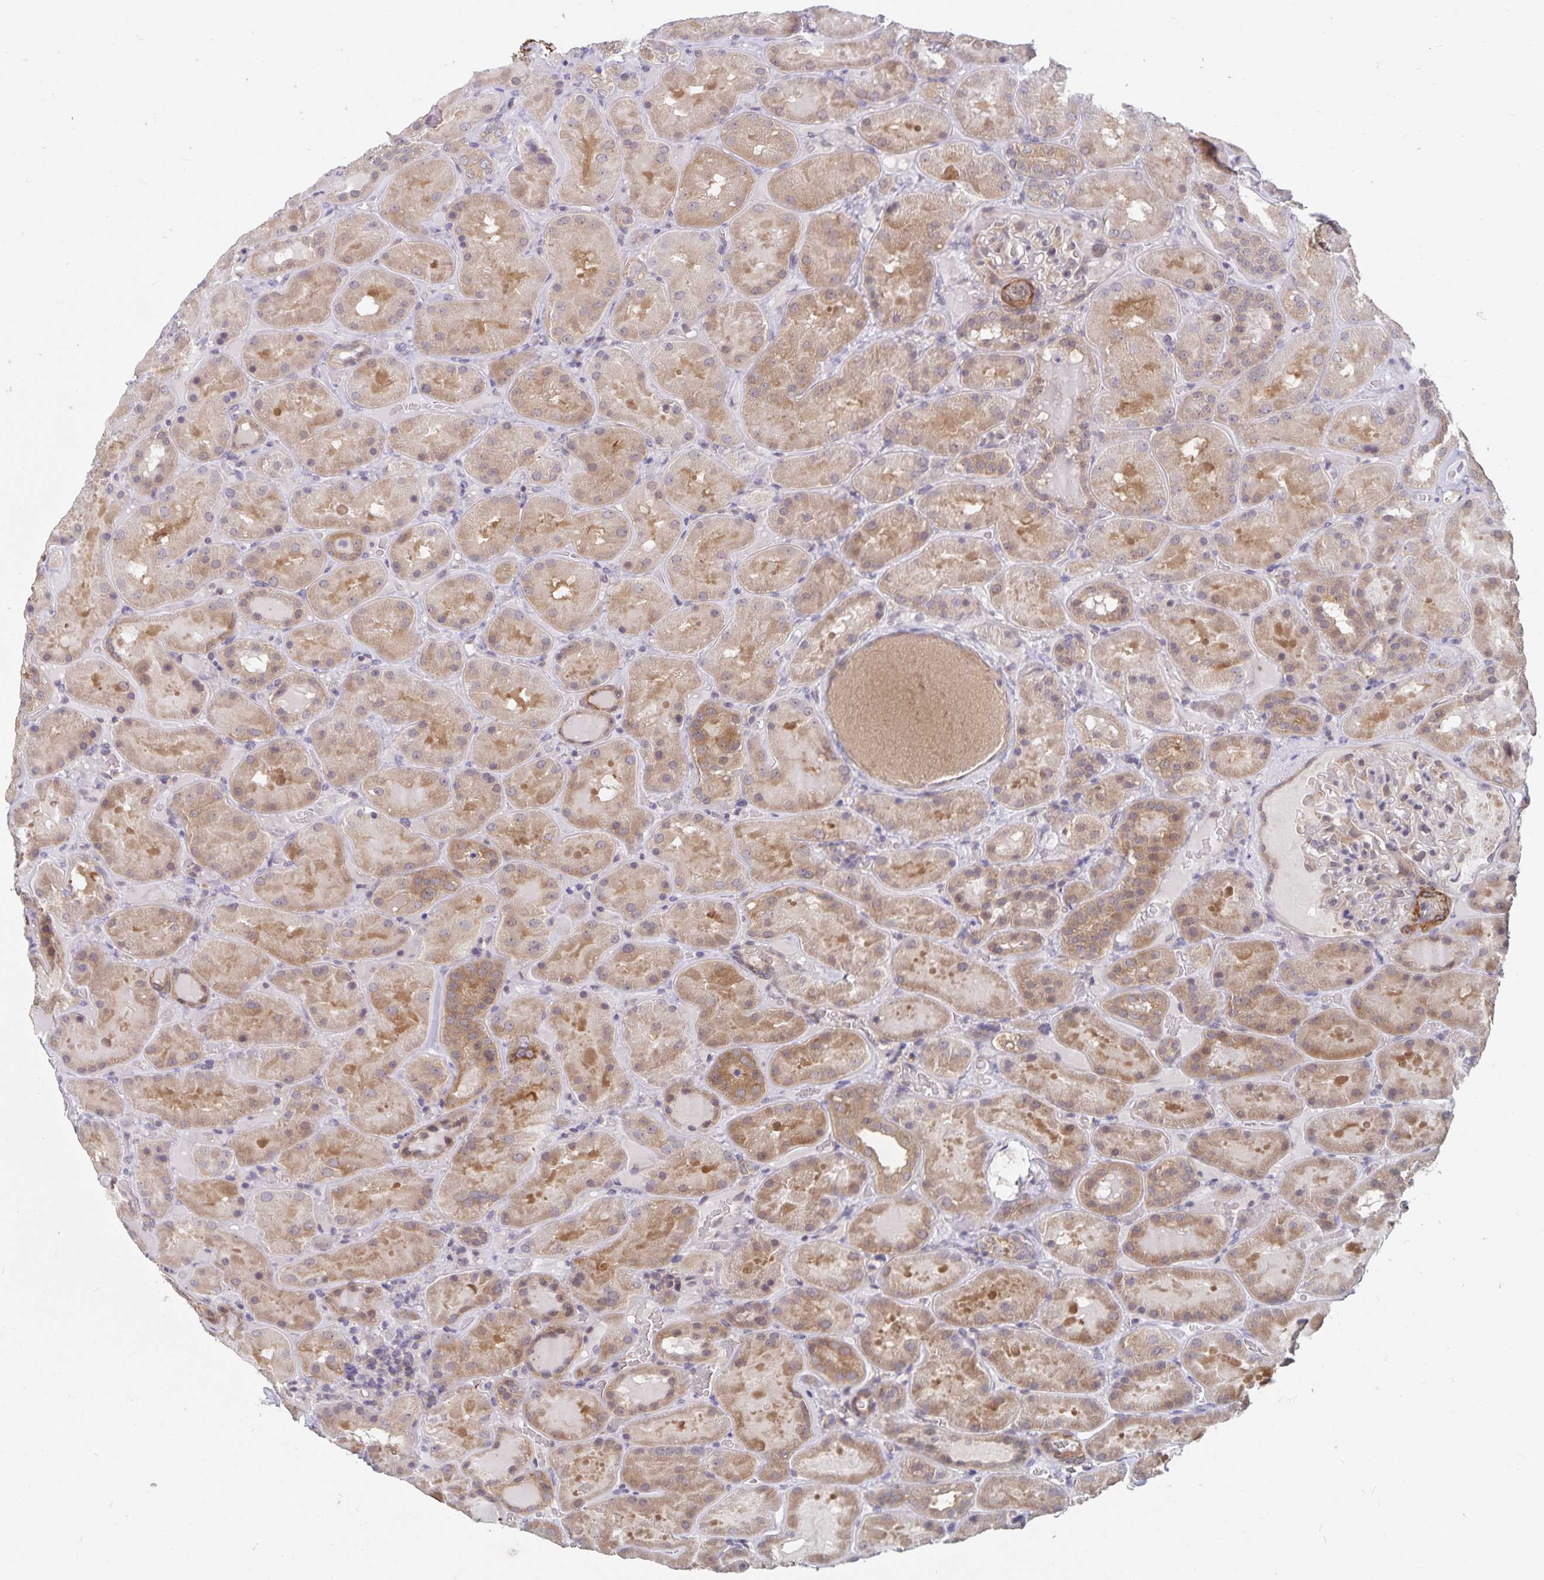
{"staining": {"intensity": "weak", "quantity": "<25%", "location": "cytoplasmic/membranous"}, "tissue": "kidney", "cell_type": "Cells in glomeruli", "image_type": "normal", "snomed": [{"axis": "morphology", "description": "Normal tissue, NOS"}, {"axis": "topography", "description": "Kidney"}], "caption": "Normal kidney was stained to show a protein in brown. There is no significant expression in cells in glomeruli. (Stains: DAB immunohistochemistry with hematoxylin counter stain, Microscopy: brightfield microscopy at high magnification).", "gene": "BAG6", "patient": {"sex": "male", "age": 73}}